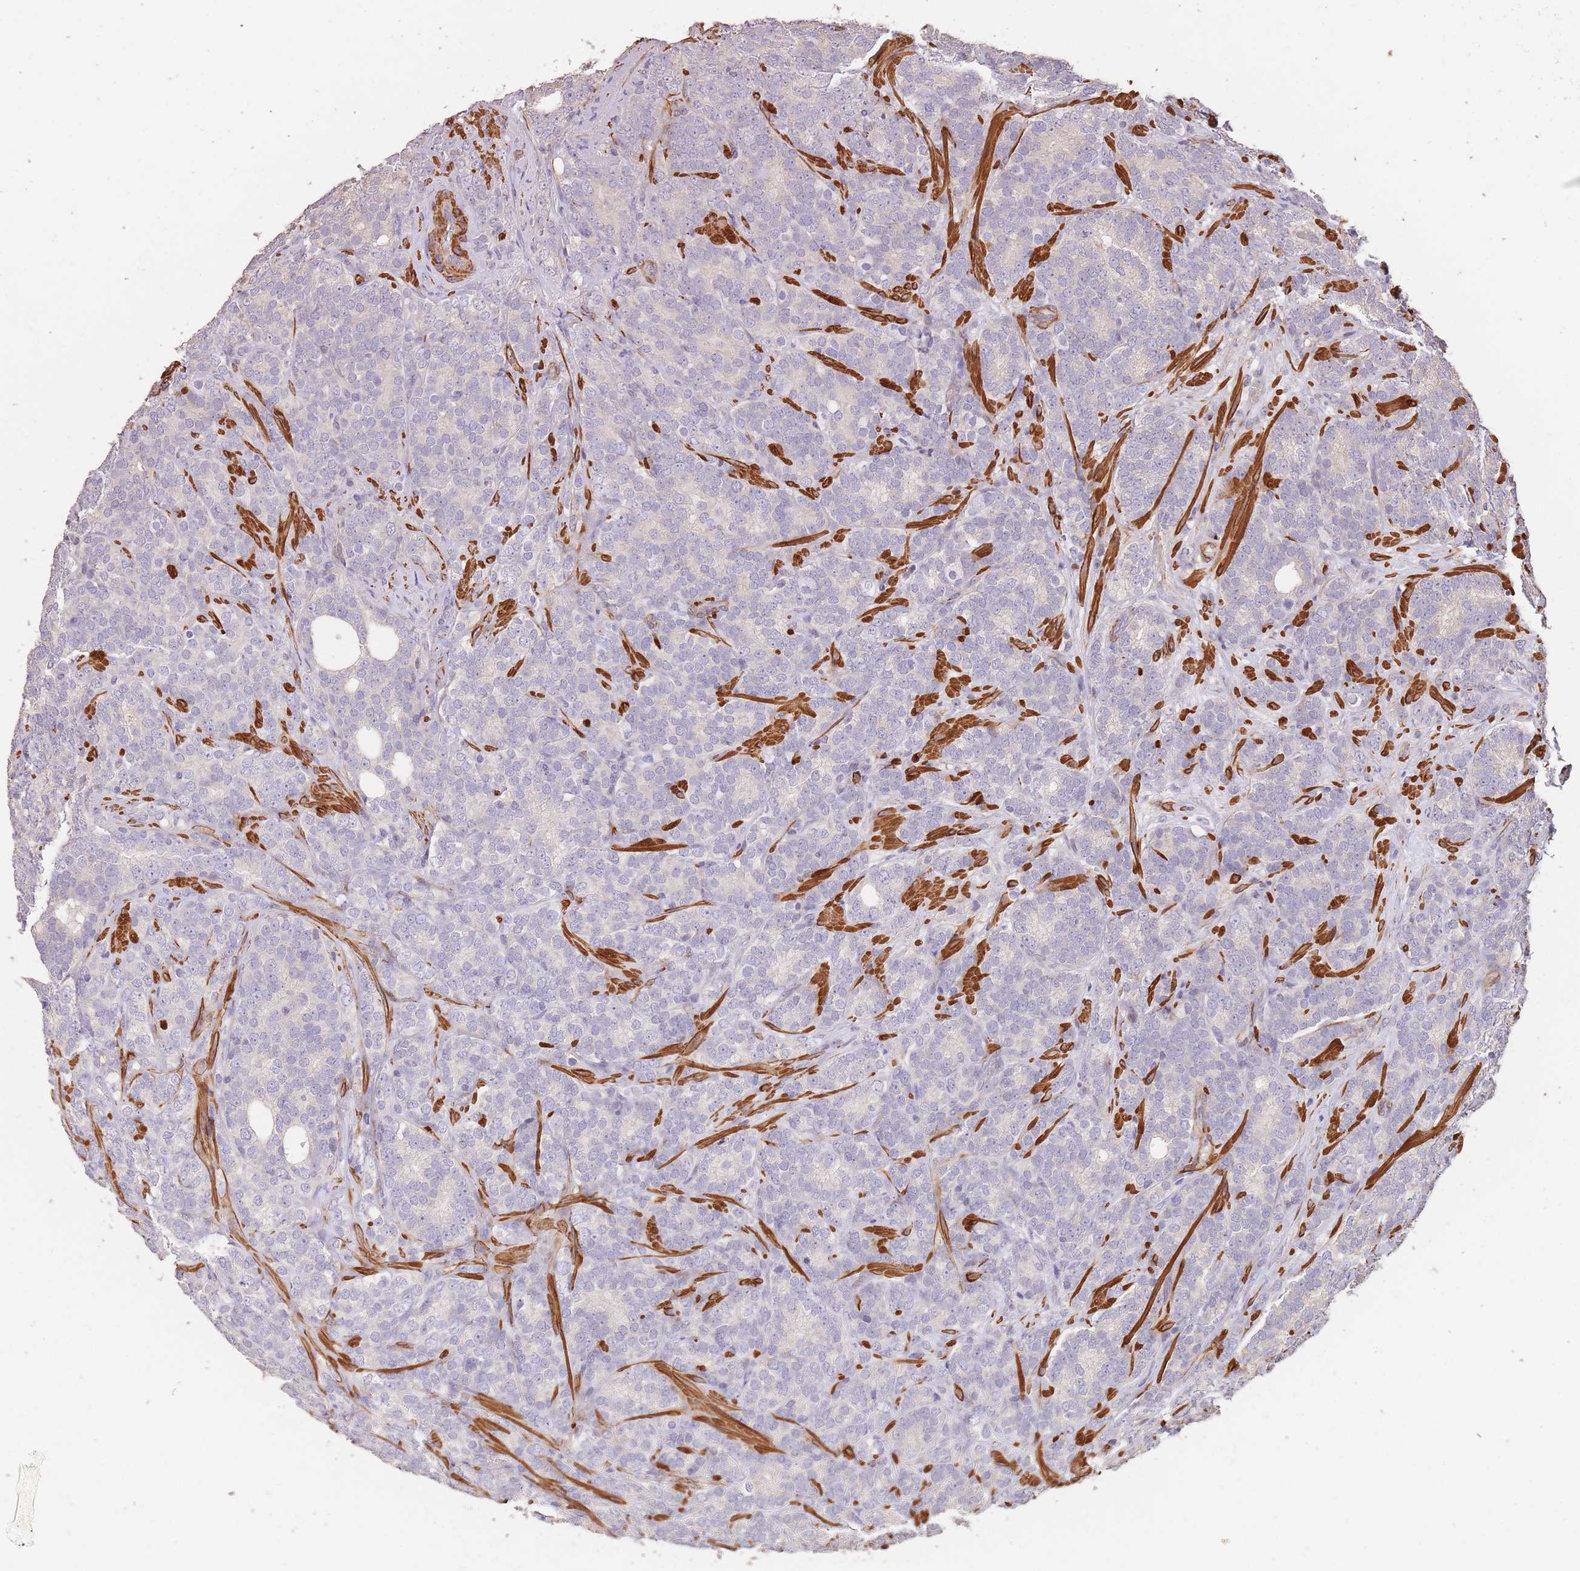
{"staining": {"intensity": "negative", "quantity": "none", "location": "none"}, "tissue": "prostate cancer", "cell_type": "Tumor cells", "image_type": "cancer", "snomed": [{"axis": "morphology", "description": "Adenocarcinoma, High grade"}, {"axis": "topography", "description": "Prostate"}], "caption": "A histopathology image of human prostate cancer (adenocarcinoma (high-grade)) is negative for staining in tumor cells. (DAB (3,3'-diaminobenzidine) immunohistochemistry (IHC), high magnification).", "gene": "NLRC4", "patient": {"sex": "male", "age": 64}}